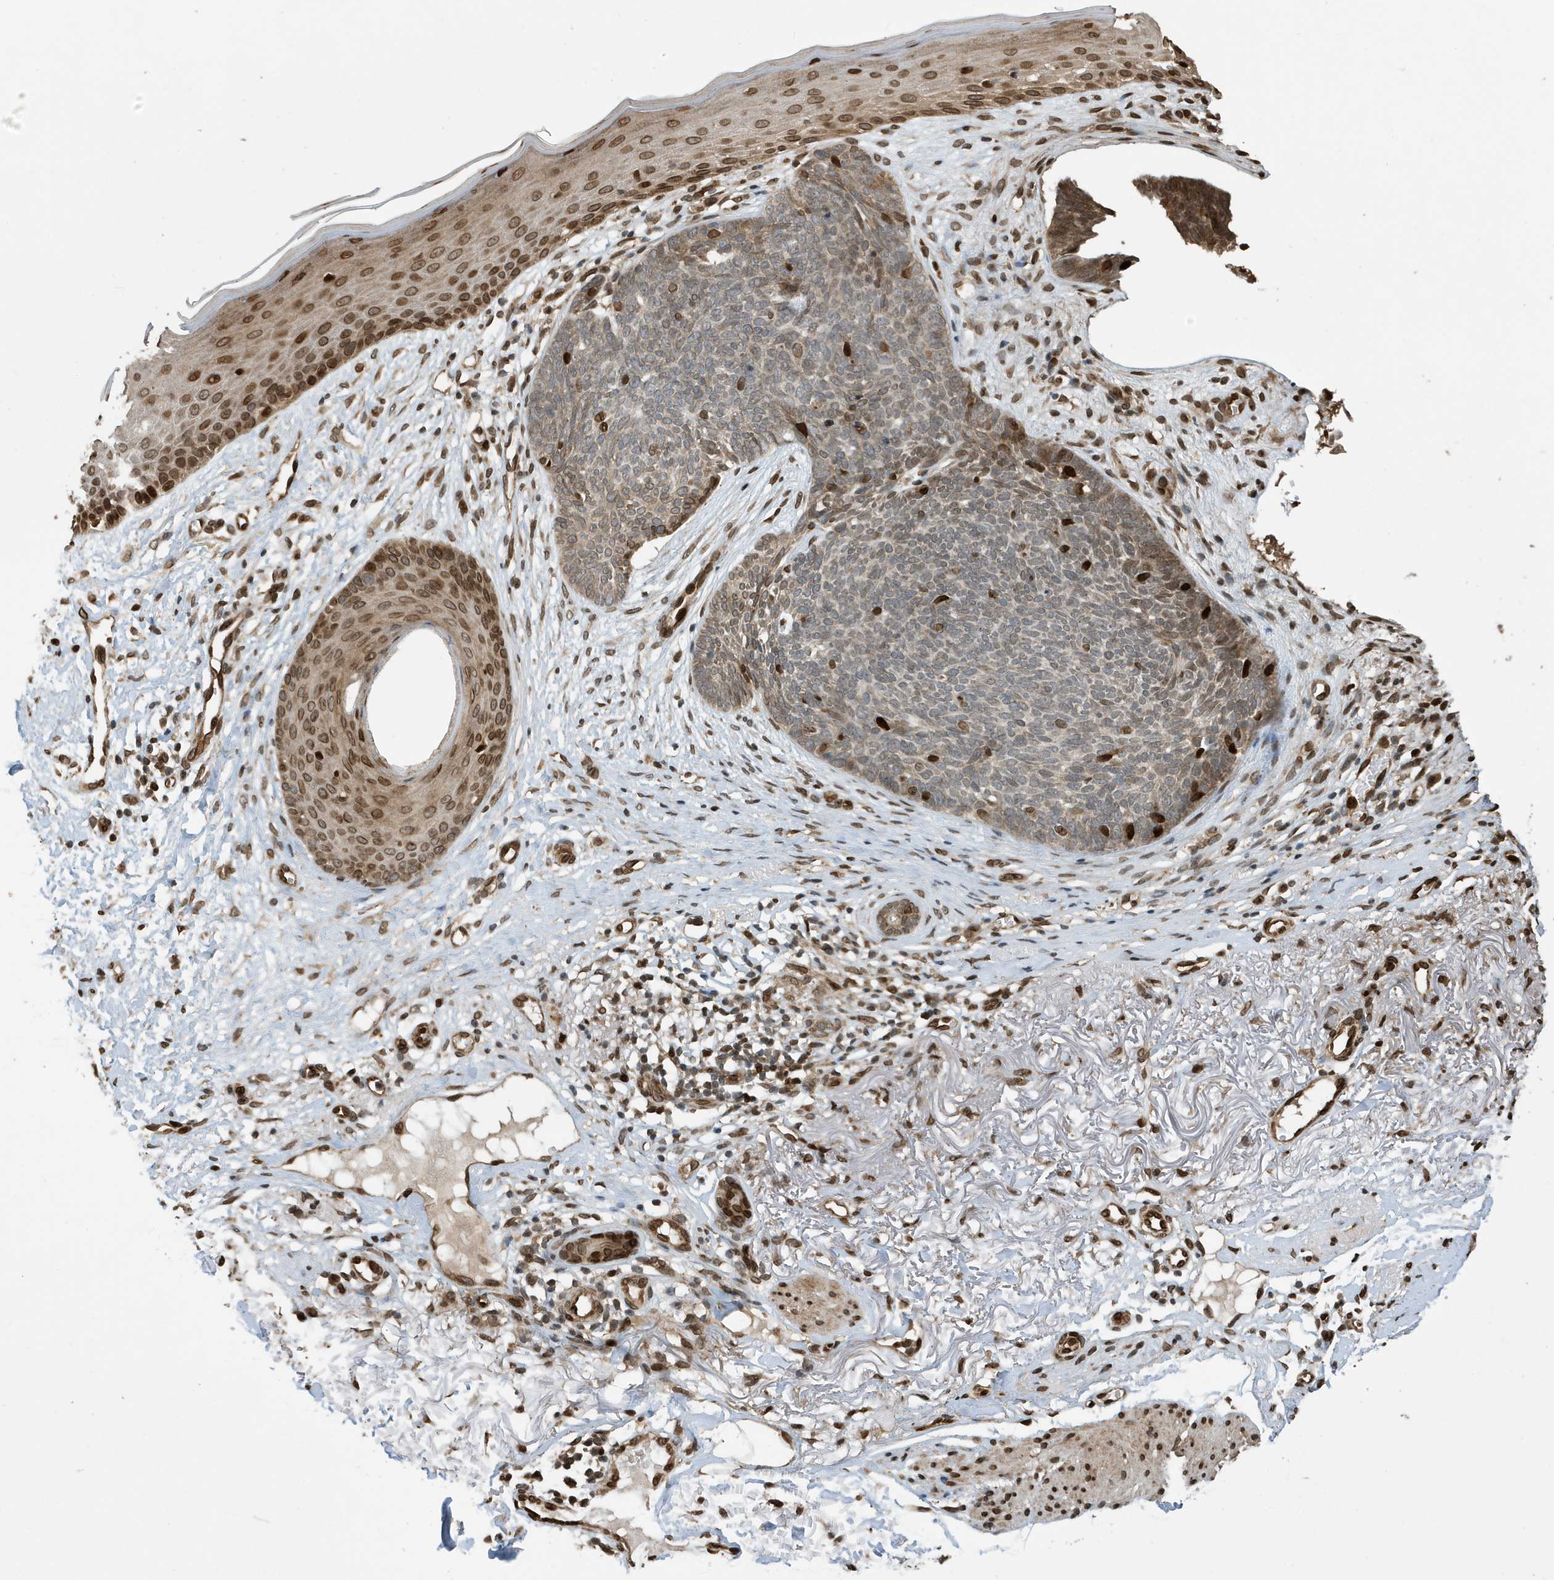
{"staining": {"intensity": "weak", "quantity": "<25%", "location": "nuclear"}, "tissue": "skin cancer", "cell_type": "Tumor cells", "image_type": "cancer", "snomed": [{"axis": "morphology", "description": "Basal cell carcinoma"}, {"axis": "topography", "description": "Skin"}], "caption": "This is a histopathology image of immunohistochemistry staining of skin cancer (basal cell carcinoma), which shows no staining in tumor cells.", "gene": "DUSP18", "patient": {"sex": "female", "age": 70}}